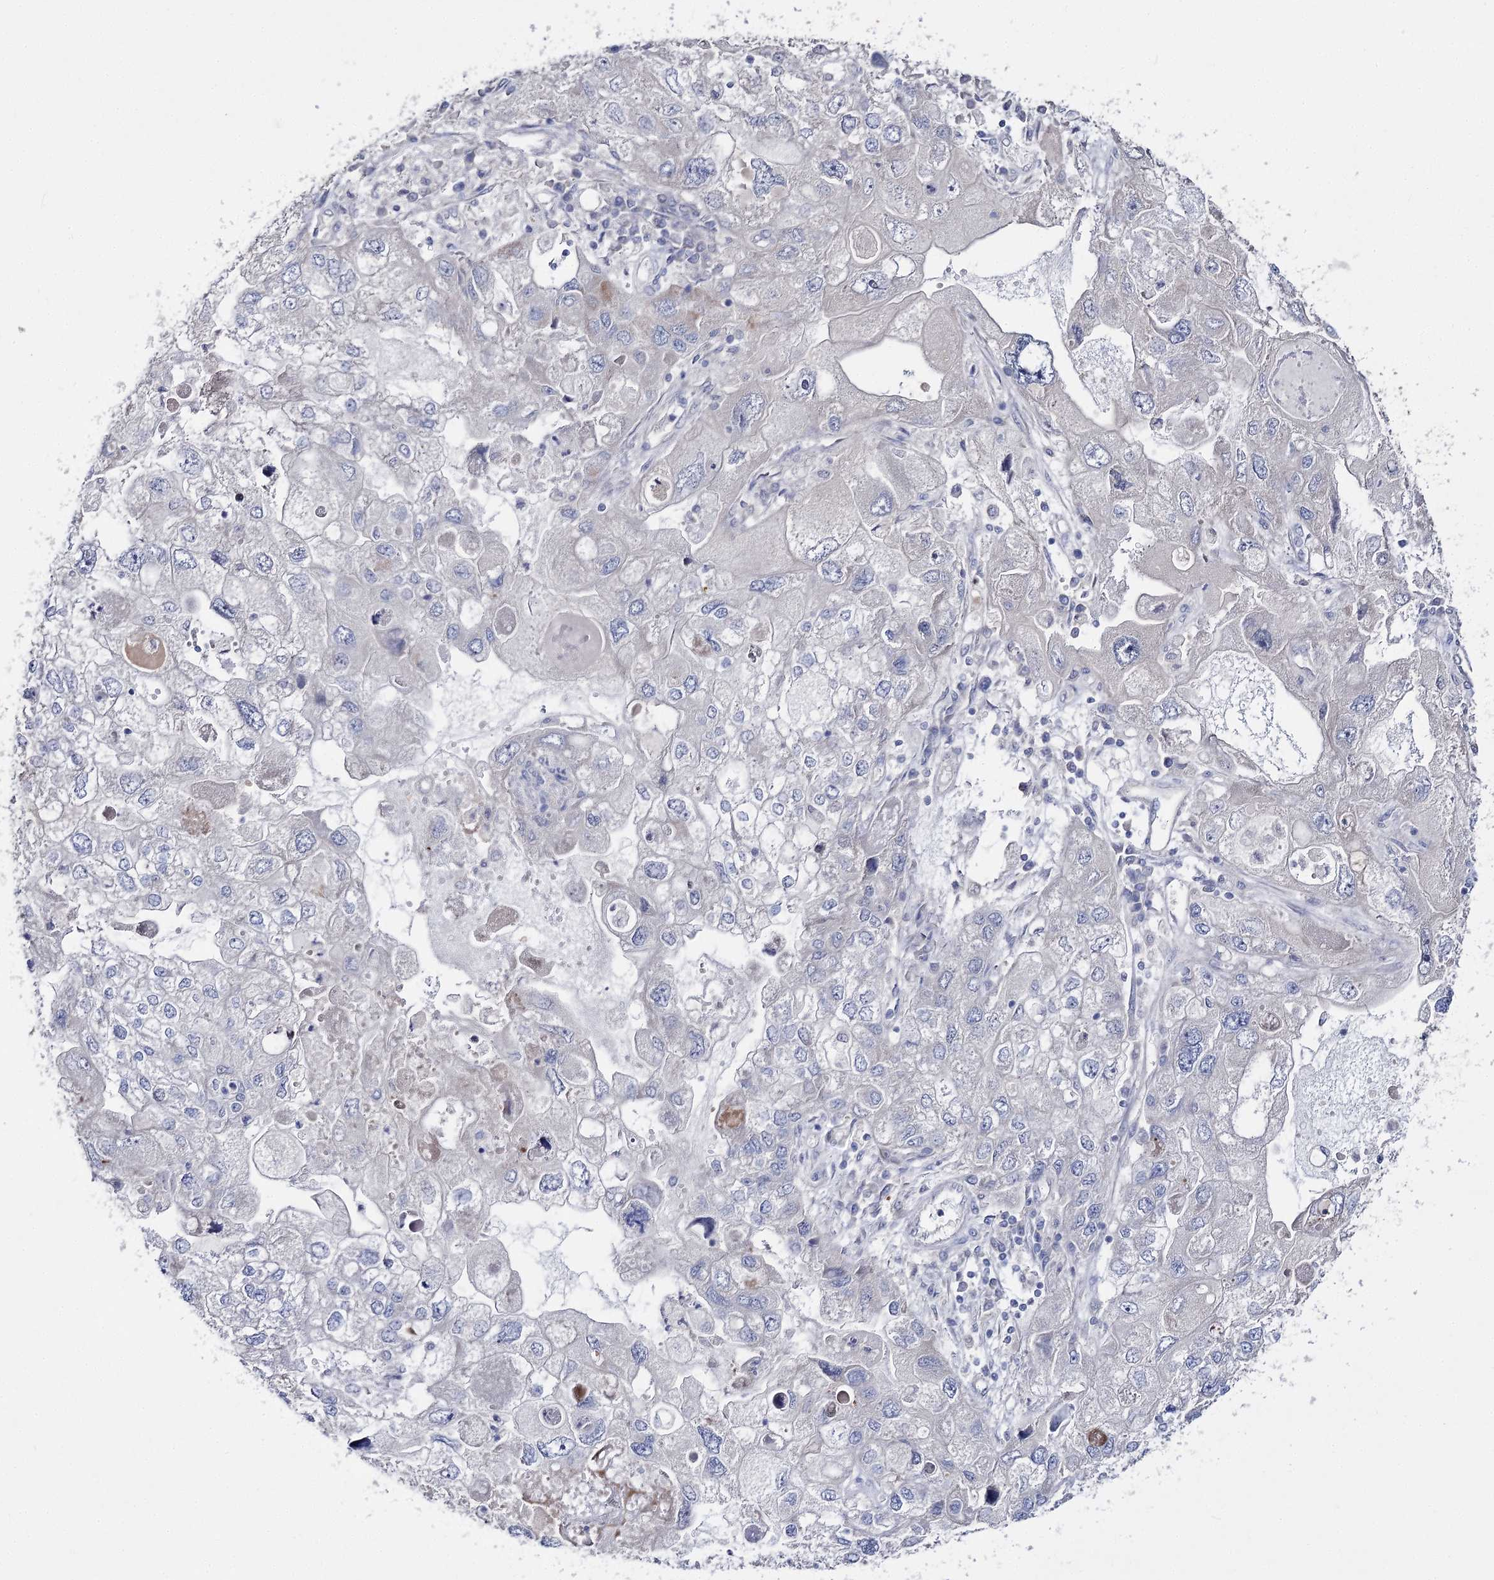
{"staining": {"intensity": "negative", "quantity": "none", "location": "none"}, "tissue": "endometrial cancer", "cell_type": "Tumor cells", "image_type": "cancer", "snomed": [{"axis": "morphology", "description": "Adenocarcinoma, NOS"}, {"axis": "topography", "description": "Endometrium"}], "caption": "This is an immunohistochemistry image of human adenocarcinoma (endometrial). There is no staining in tumor cells.", "gene": "NRAP", "patient": {"sex": "female", "age": 49}}